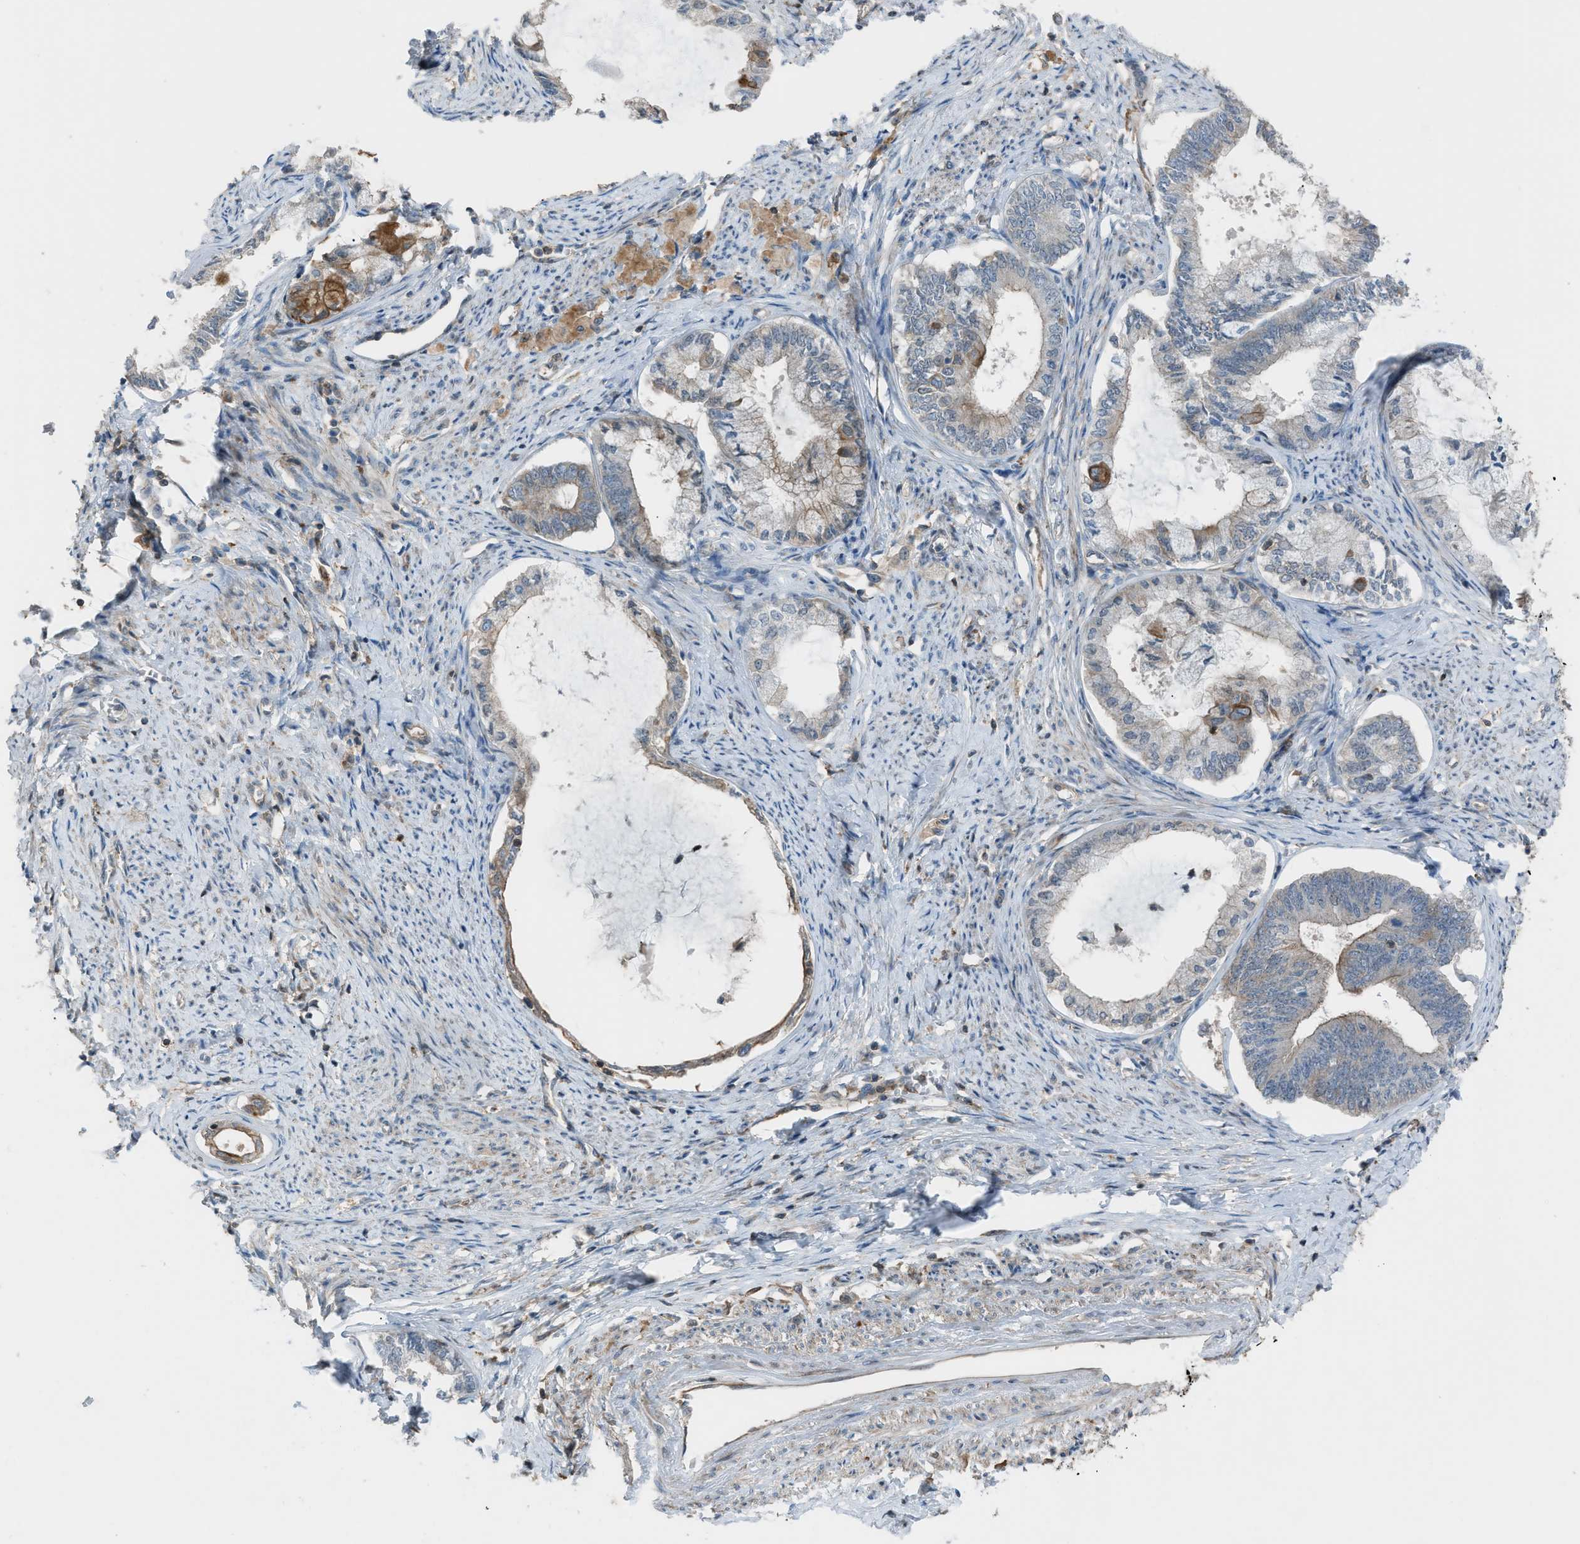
{"staining": {"intensity": "moderate", "quantity": "<25%", "location": "cytoplasmic/membranous"}, "tissue": "endometrial cancer", "cell_type": "Tumor cells", "image_type": "cancer", "snomed": [{"axis": "morphology", "description": "Adenocarcinoma, NOS"}, {"axis": "topography", "description": "Endometrium"}], "caption": "IHC of human endometrial cancer reveals low levels of moderate cytoplasmic/membranous expression in about <25% of tumor cells. The protein of interest is stained brown, and the nuclei are stained in blue (DAB IHC with brightfield microscopy, high magnification).", "gene": "DYRK1A", "patient": {"sex": "female", "age": 86}}